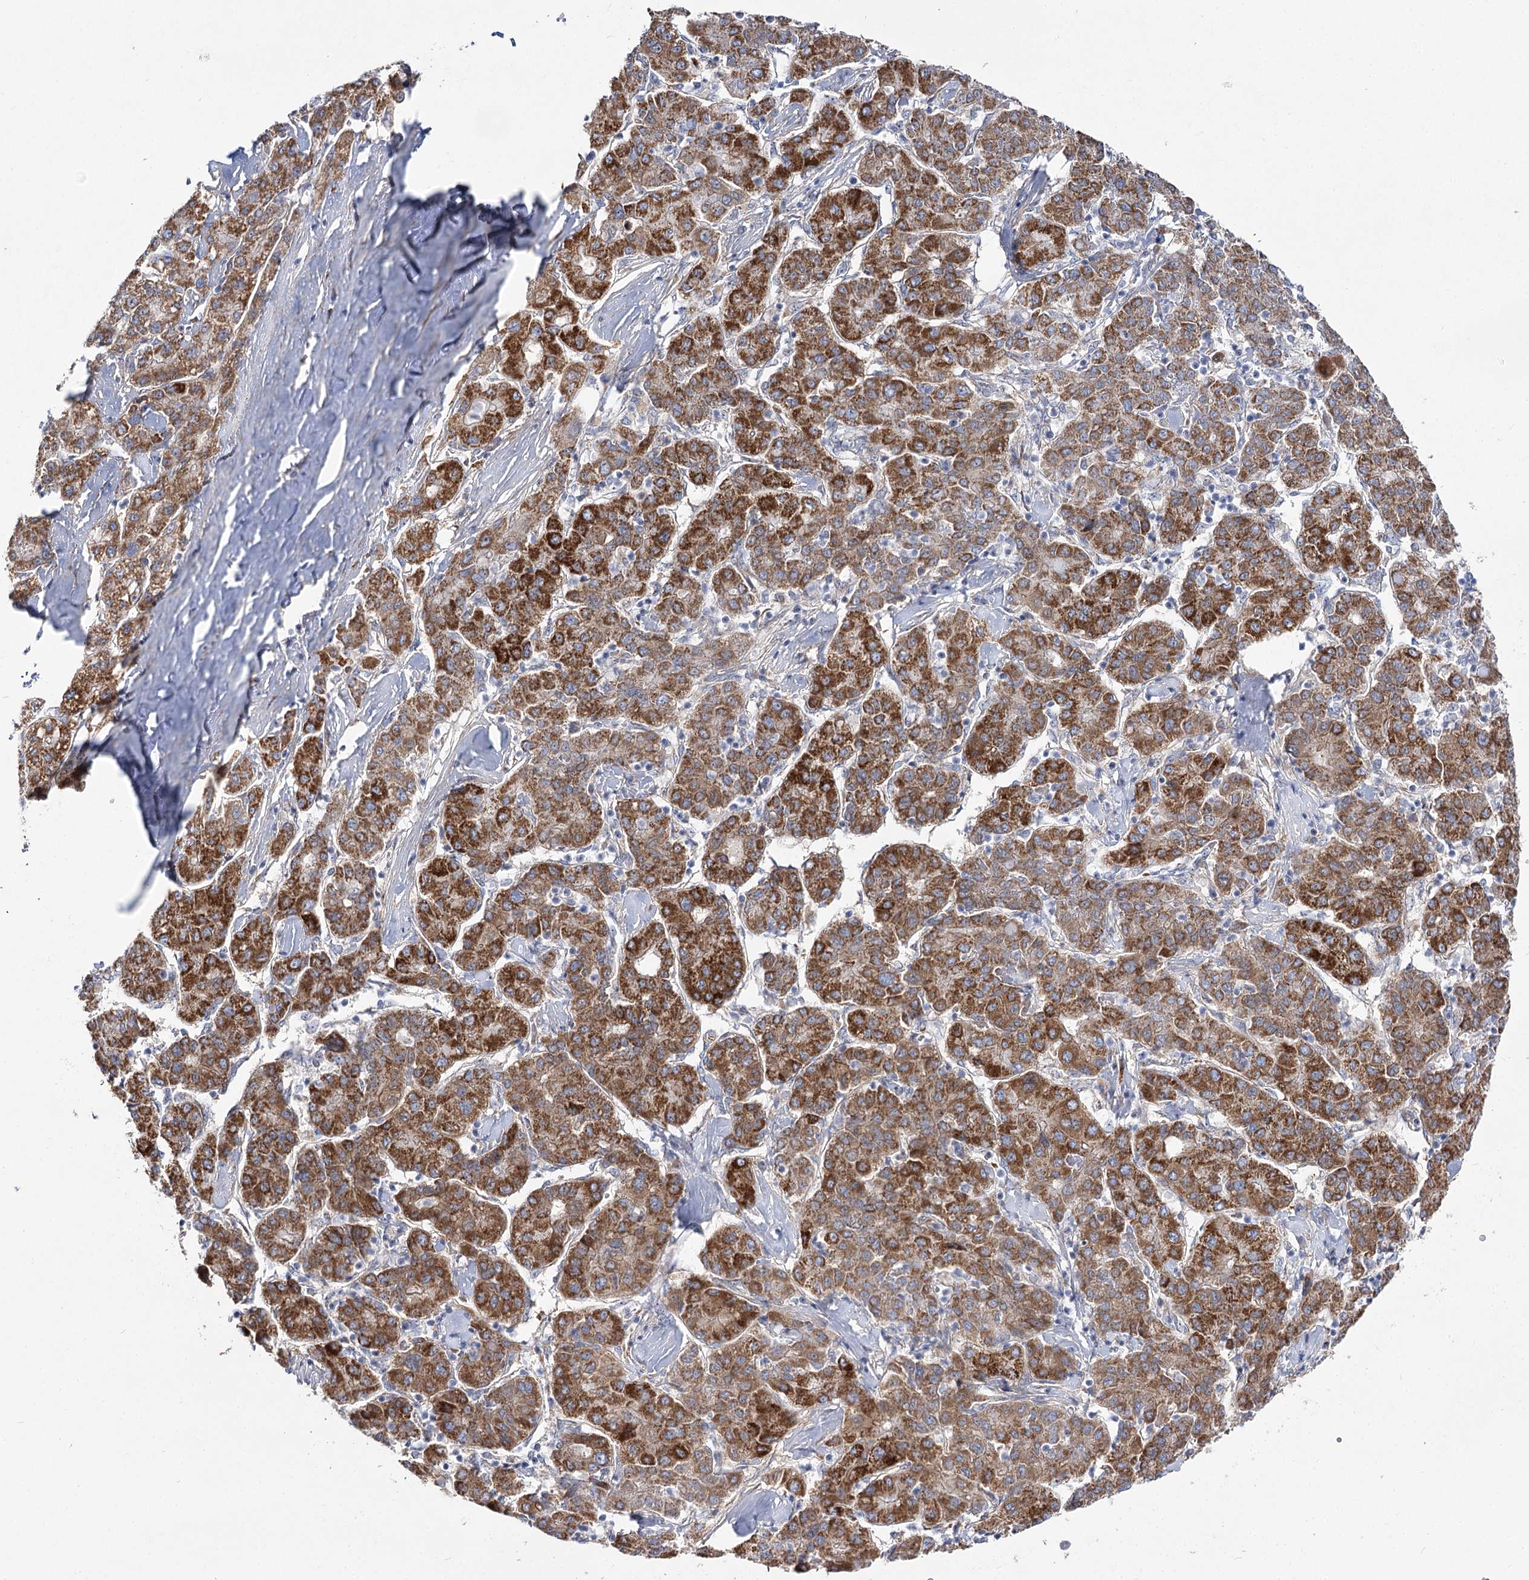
{"staining": {"intensity": "strong", "quantity": ">75%", "location": "cytoplasmic/membranous"}, "tissue": "liver cancer", "cell_type": "Tumor cells", "image_type": "cancer", "snomed": [{"axis": "morphology", "description": "Carcinoma, Hepatocellular, NOS"}, {"axis": "topography", "description": "Liver"}], "caption": "Tumor cells demonstrate strong cytoplasmic/membranous staining in about >75% of cells in hepatocellular carcinoma (liver). The protein is stained brown, and the nuclei are stained in blue (DAB IHC with brightfield microscopy, high magnification).", "gene": "SUOX", "patient": {"sex": "male", "age": 65}}